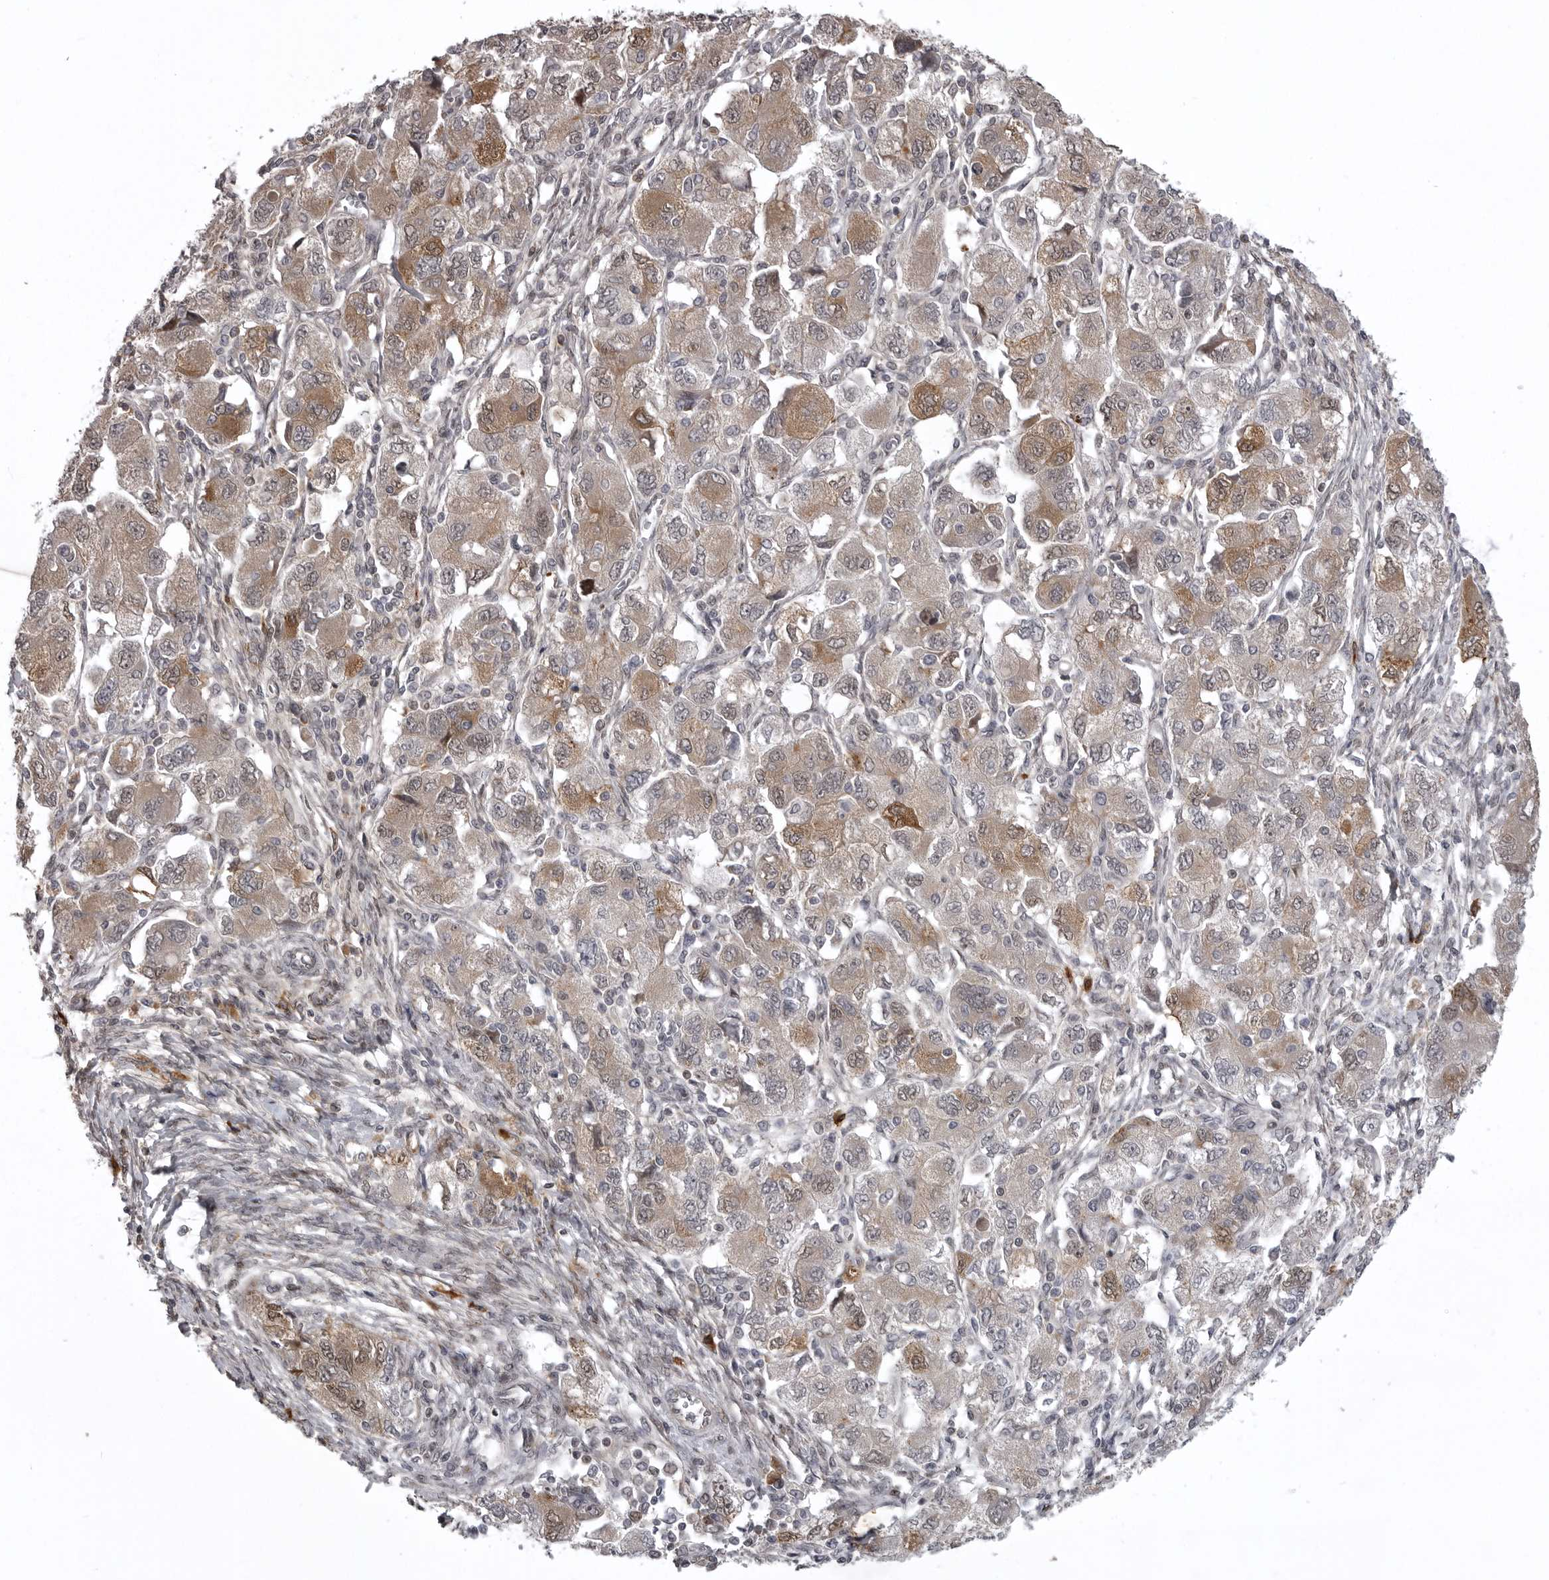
{"staining": {"intensity": "moderate", "quantity": ">75%", "location": "cytoplasmic/membranous"}, "tissue": "ovarian cancer", "cell_type": "Tumor cells", "image_type": "cancer", "snomed": [{"axis": "morphology", "description": "Carcinoma, NOS"}, {"axis": "morphology", "description": "Cystadenocarcinoma, serous, NOS"}, {"axis": "topography", "description": "Ovary"}], "caption": "Immunohistochemical staining of human ovarian serous cystadenocarcinoma reveals medium levels of moderate cytoplasmic/membranous positivity in about >75% of tumor cells.", "gene": "SNX16", "patient": {"sex": "female", "age": 69}}